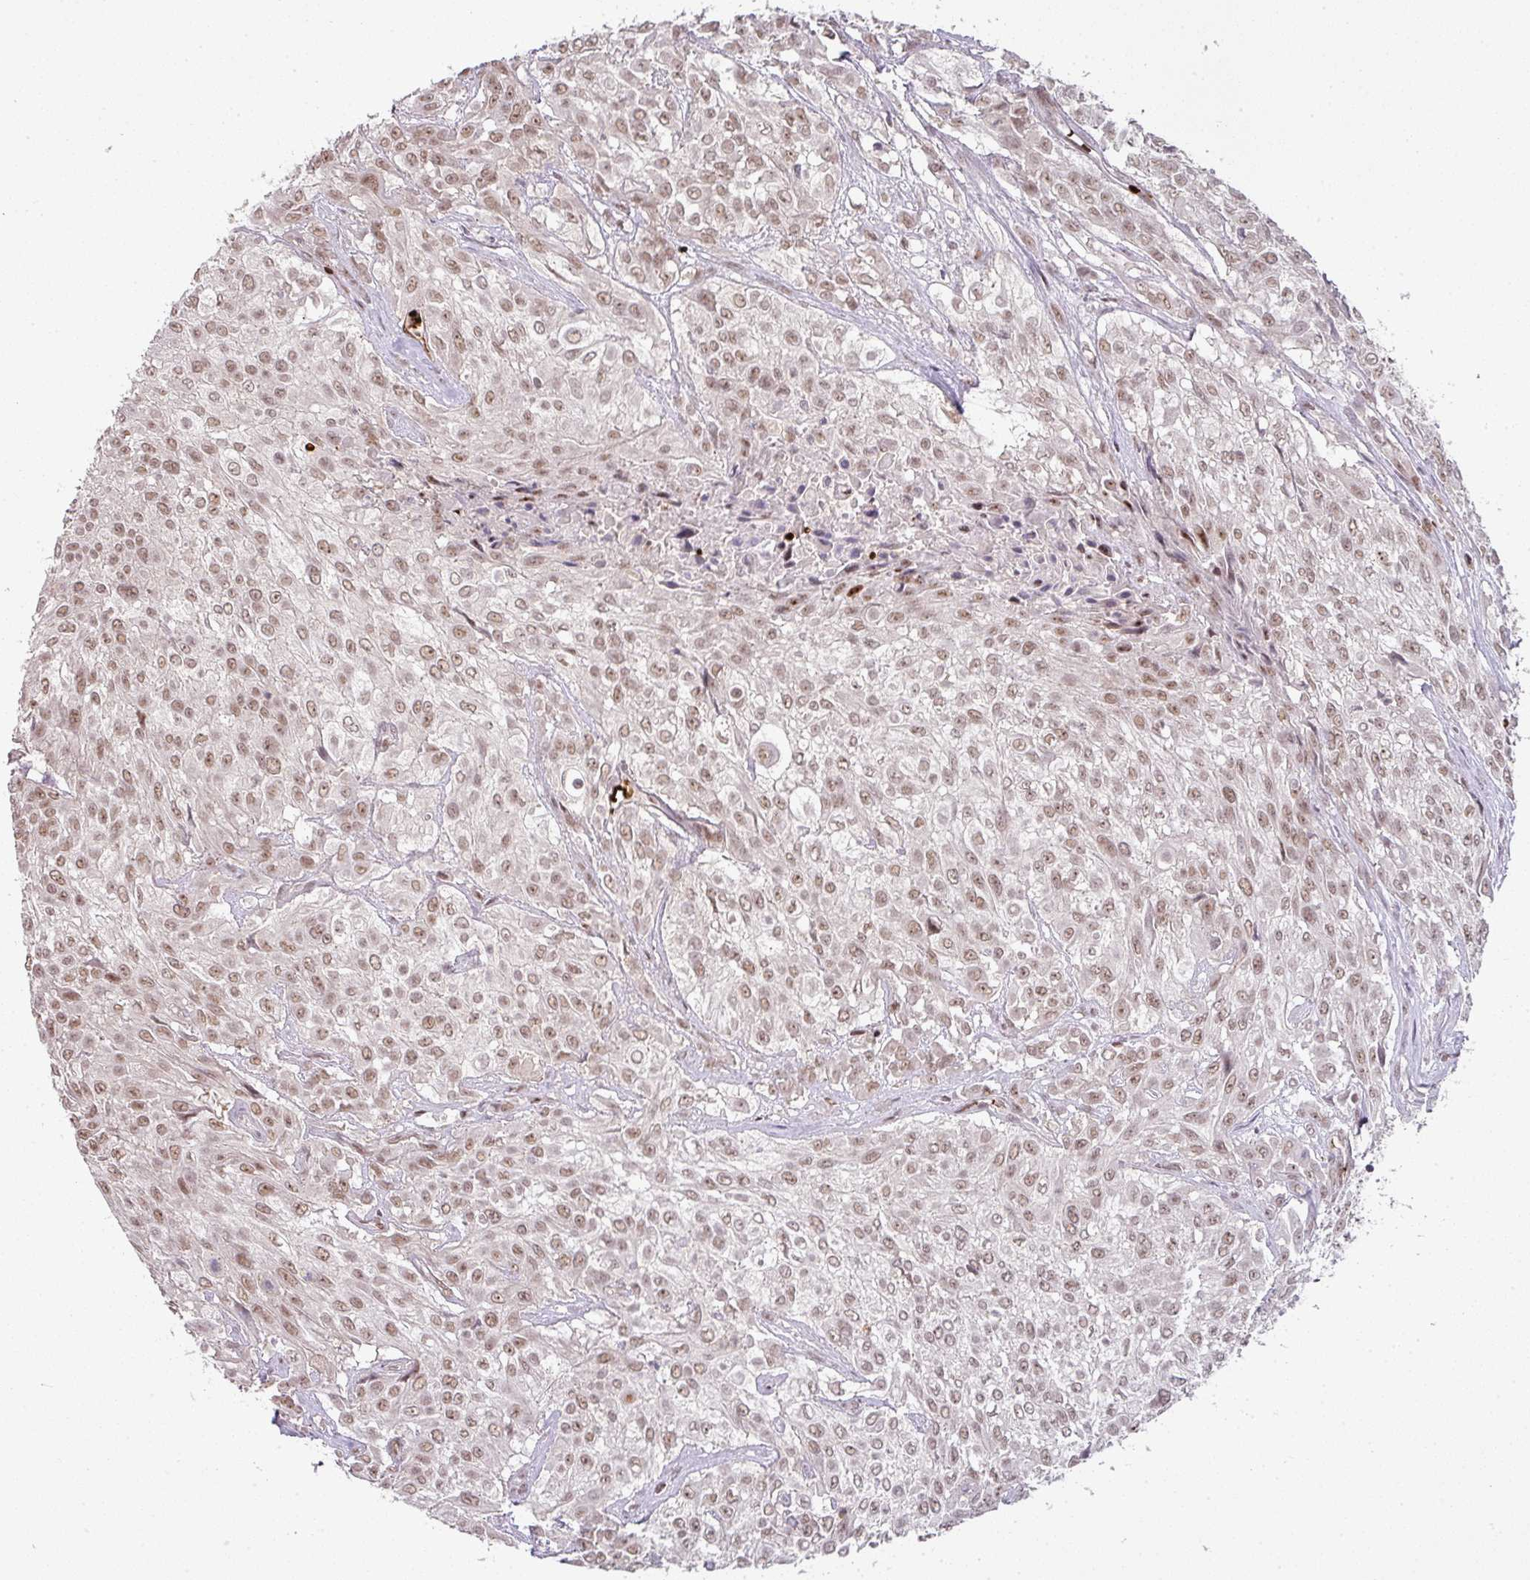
{"staining": {"intensity": "weak", "quantity": ">75%", "location": "nuclear"}, "tissue": "urothelial cancer", "cell_type": "Tumor cells", "image_type": "cancer", "snomed": [{"axis": "morphology", "description": "Urothelial carcinoma, High grade"}, {"axis": "topography", "description": "Urinary bladder"}], "caption": "This micrograph displays immunohistochemistry (IHC) staining of urothelial cancer, with low weak nuclear expression in approximately >75% of tumor cells.", "gene": "NEIL1", "patient": {"sex": "male", "age": 57}}